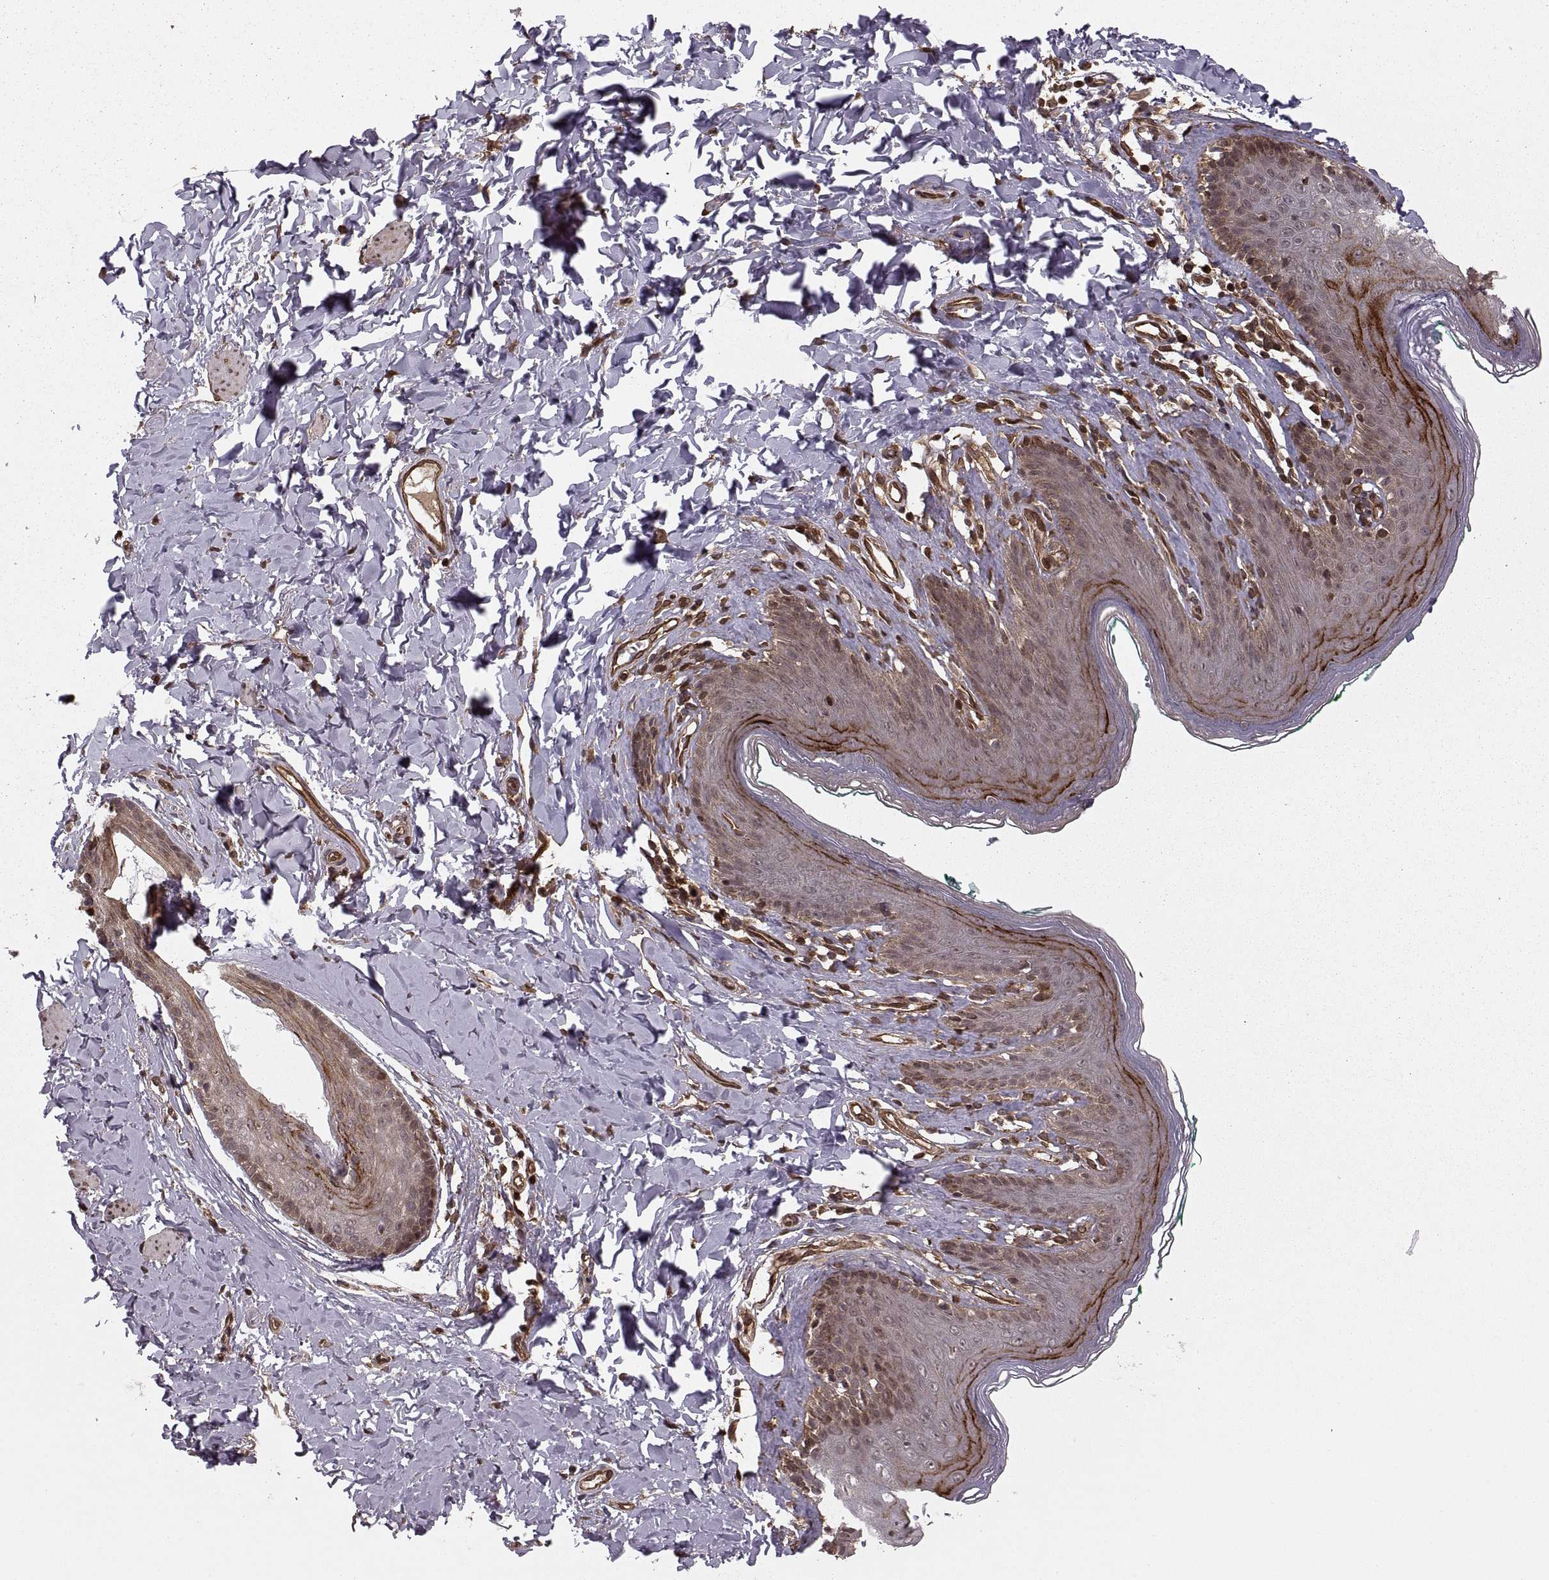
{"staining": {"intensity": "strong", "quantity": "<25%", "location": "cytoplasmic/membranous"}, "tissue": "skin", "cell_type": "Epidermal cells", "image_type": "normal", "snomed": [{"axis": "morphology", "description": "Normal tissue, NOS"}, {"axis": "topography", "description": "Vulva"}], "caption": "Skin stained with immunohistochemistry (IHC) demonstrates strong cytoplasmic/membranous expression in about <25% of epidermal cells. The staining was performed using DAB (3,3'-diaminobenzidine), with brown indicating positive protein expression. Nuclei are stained blue with hematoxylin.", "gene": "DEDD", "patient": {"sex": "female", "age": 66}}